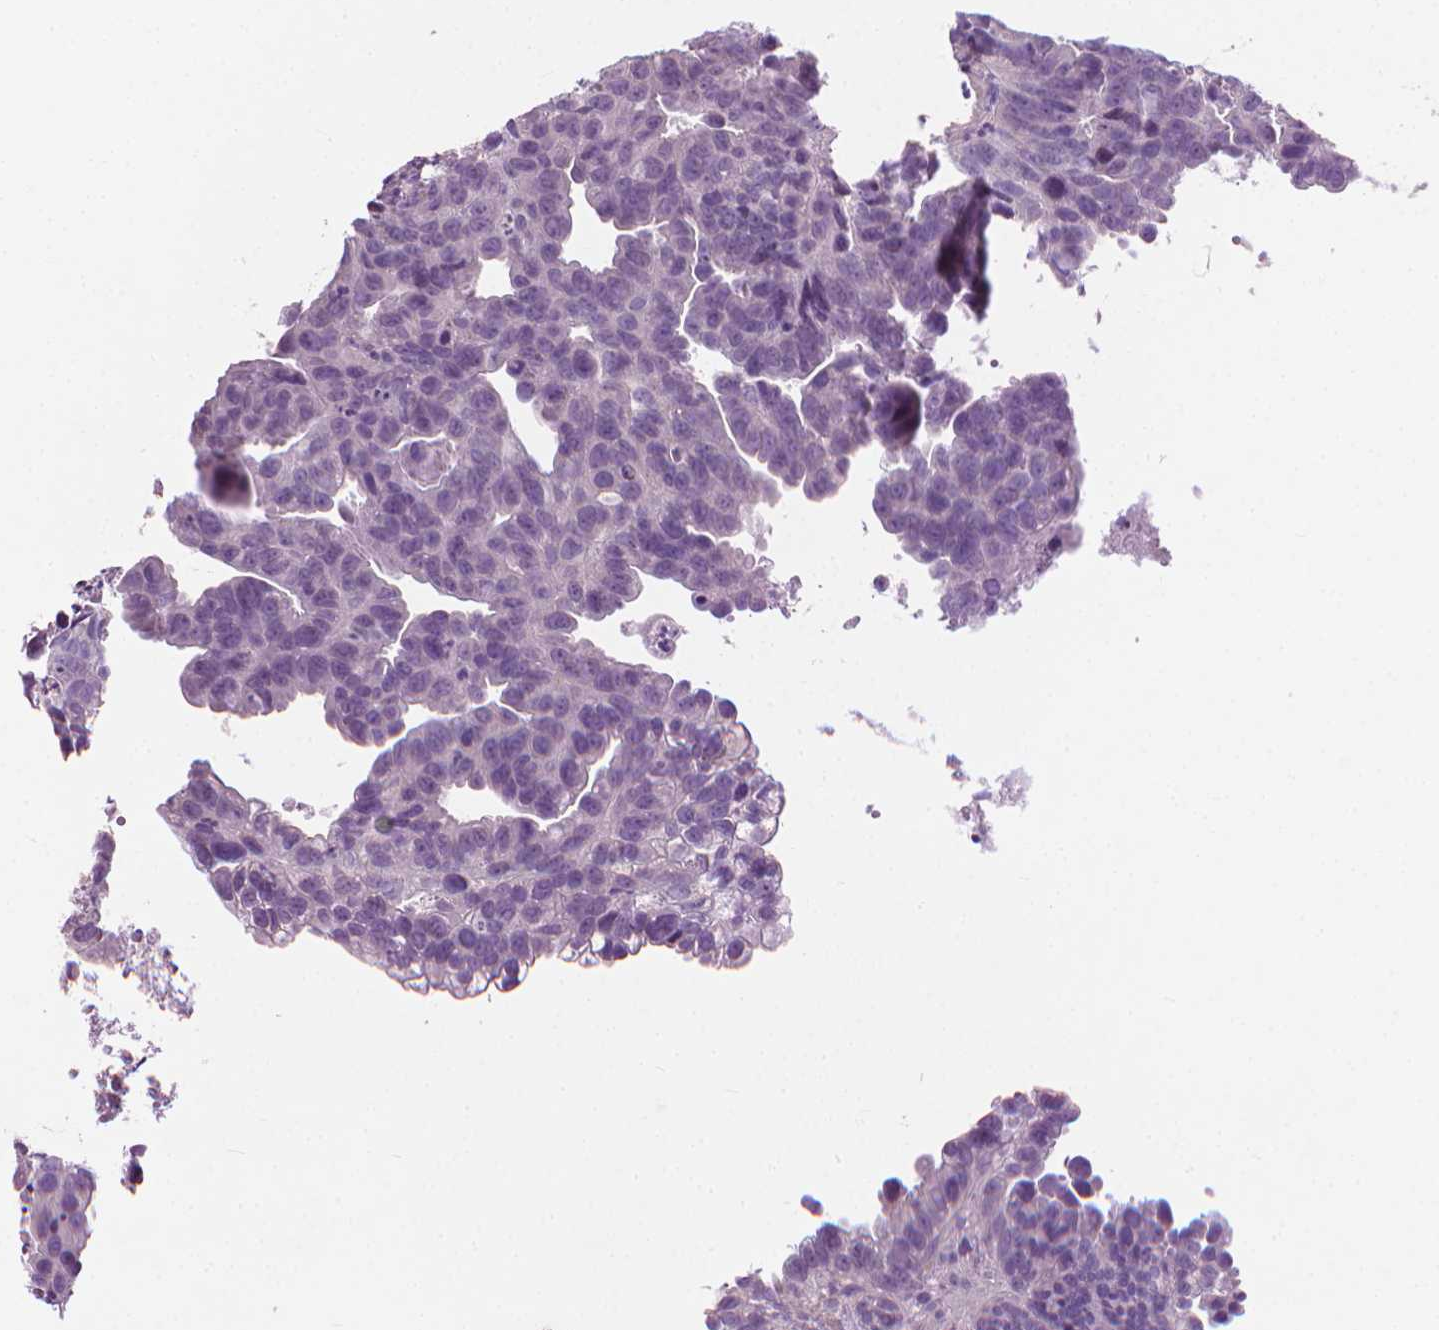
{"staining": {"intensity": "negative", "quantity": "none", "location": "none"}, "tissue": "head and neck cancer", "cell_type": "Tumor cells", "image_type": "cancer", "snomed": [{"axis": "morphology", "description": "Adenocarcinoma, NOS"}, {"axis": "topography", "description": "Head-Neck"}], "caption": "Immunohistochemical staining of human head and neck cancer reveals no significant positivity in tumor cells.", "gene": "KRT73", "patient": {"sex": "male", "age": 62}}